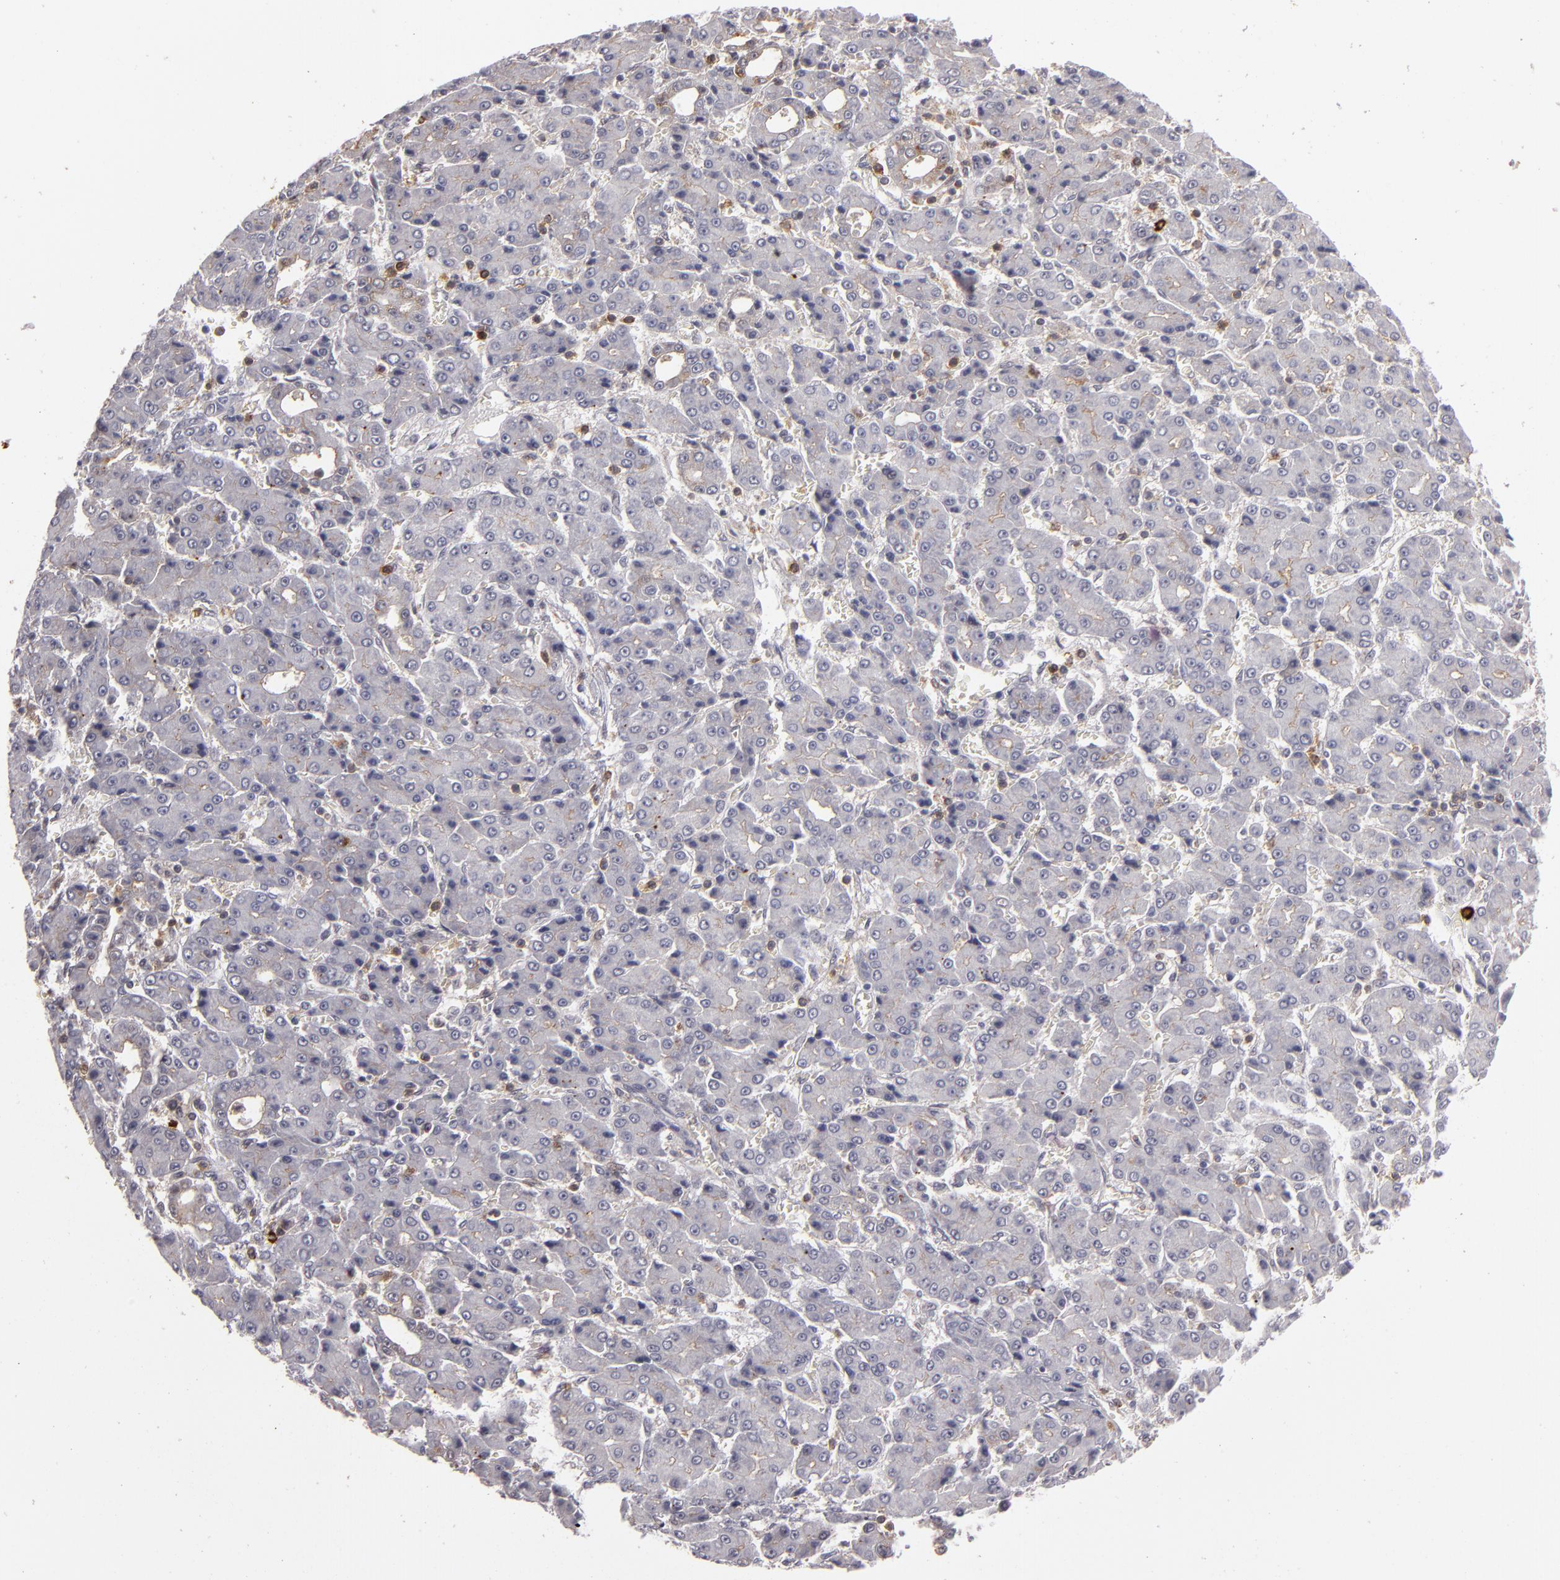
{"staining": {"intensity": "weak", "quantity": ">75%", "location": "cytoplasmic/membranous"}, "tissue": "liver cancer", "cell_type": "Tumor cells", "image_type": "cancer", "snomed": [{"axis": "morphology", "description": "Carcinoma, Hepatocellular, NOS"}, {"axis": "topography", "description": "Liver"}], "caption": "Weak cytoplasmic/membranous protein staining is present in approximately >75% of tumor cells in hepatocellular carcinoma (liver).", "gene": "STX3", "patient": {"sex": "male", "age": 69}}